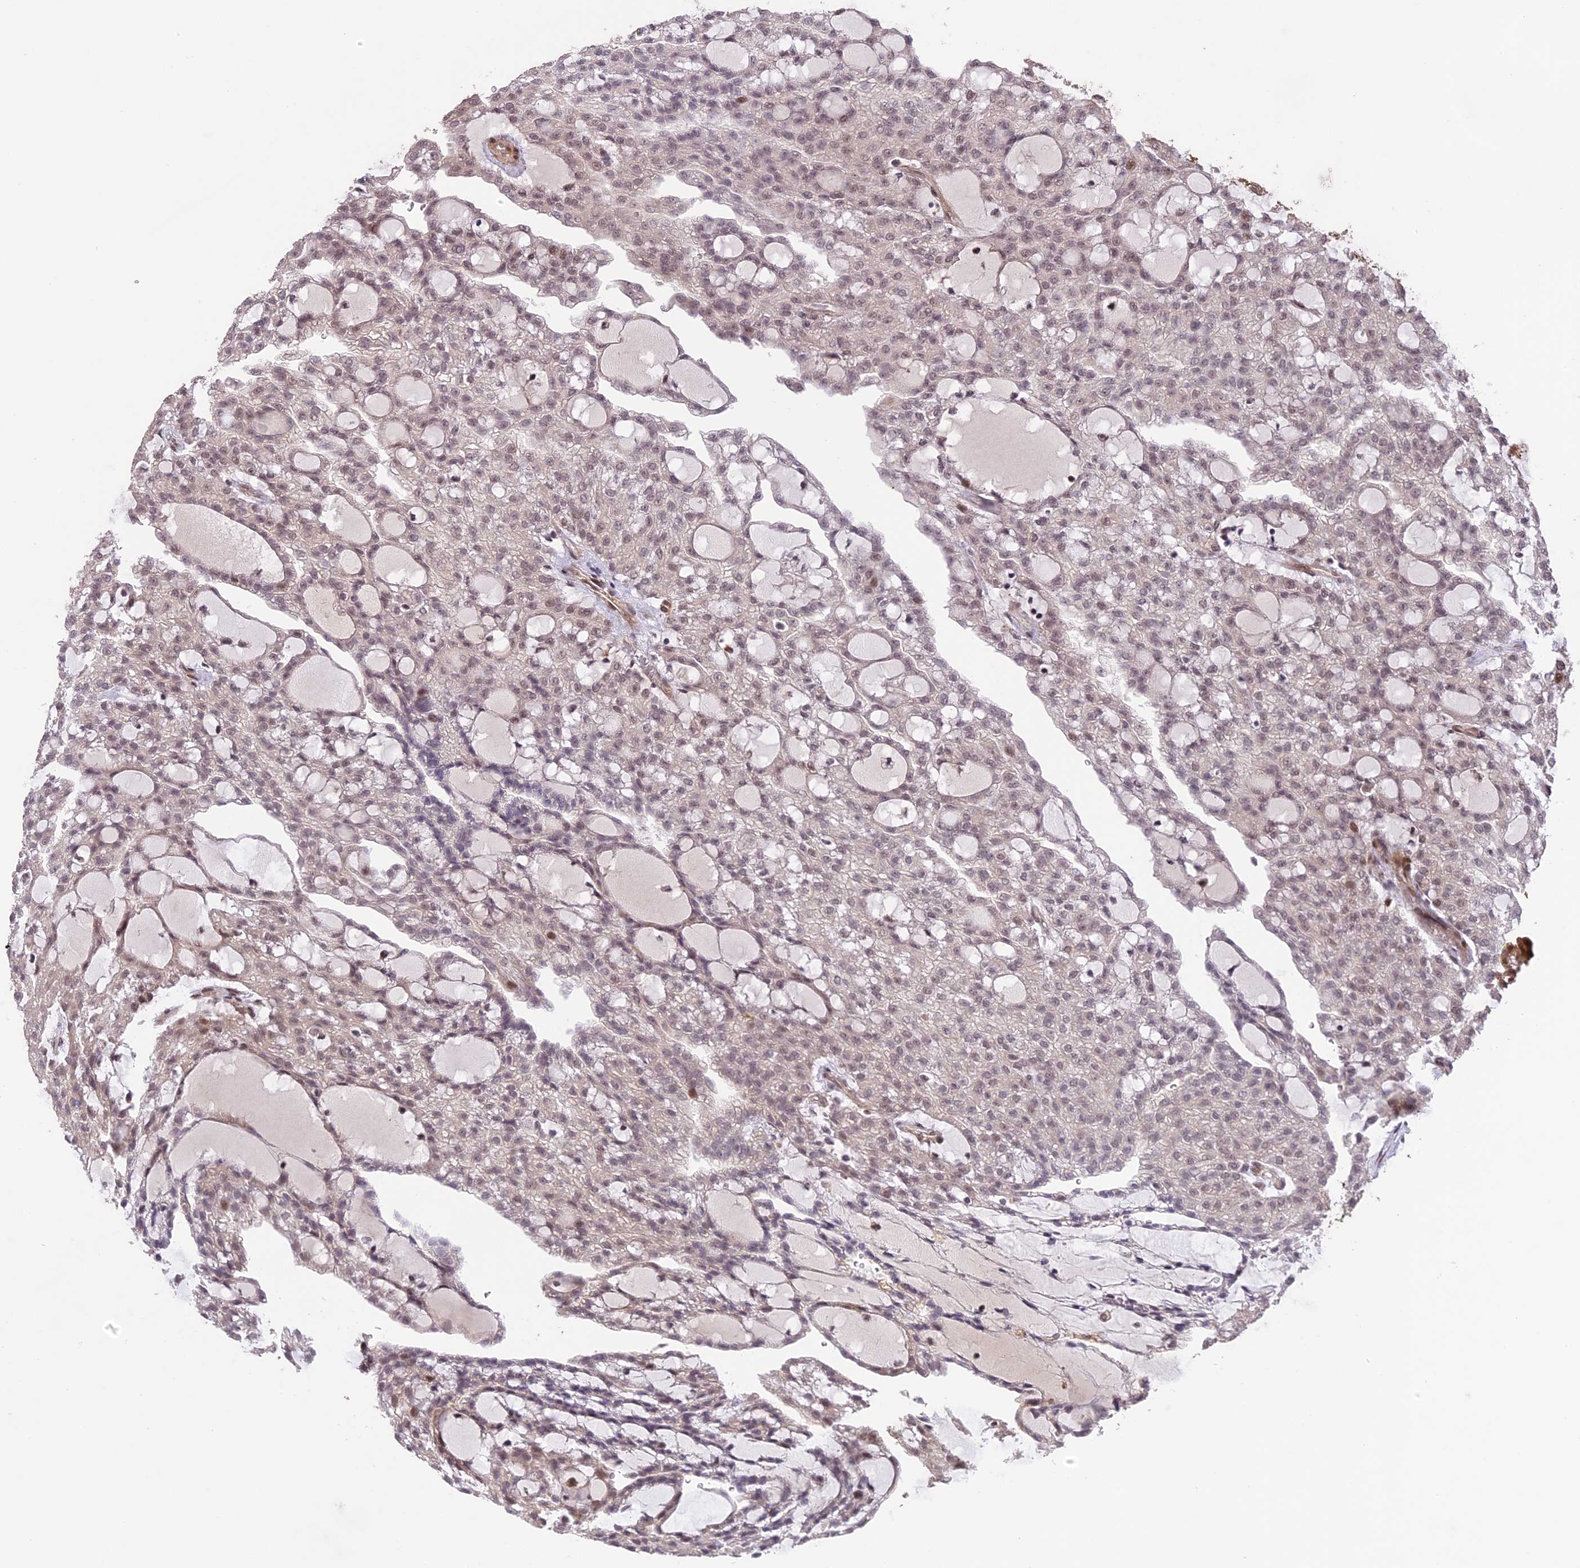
{"staining": {"intensity": "moderate", "quantity": "<25%", "location": "cytoplasmic/membranous,nuclear"}, "tissue": "renal cancer", "cell_type": "Tumor cells", "image_type": "cancer", "snomed": [{"axis": "morphology", "description": "Adenocarcinoma, NOS"}, {"axis": "topography", "description": "Kidney"}], "caption": "The image exhibits staining of renal cancer (adenocarcinoma), revealing moderate cytoplasmic/membranous and nuclear protein expression (brown color) within tumor cells.", "gene": "PRELID2", "patient": {"sex": "male", "age": 63}}